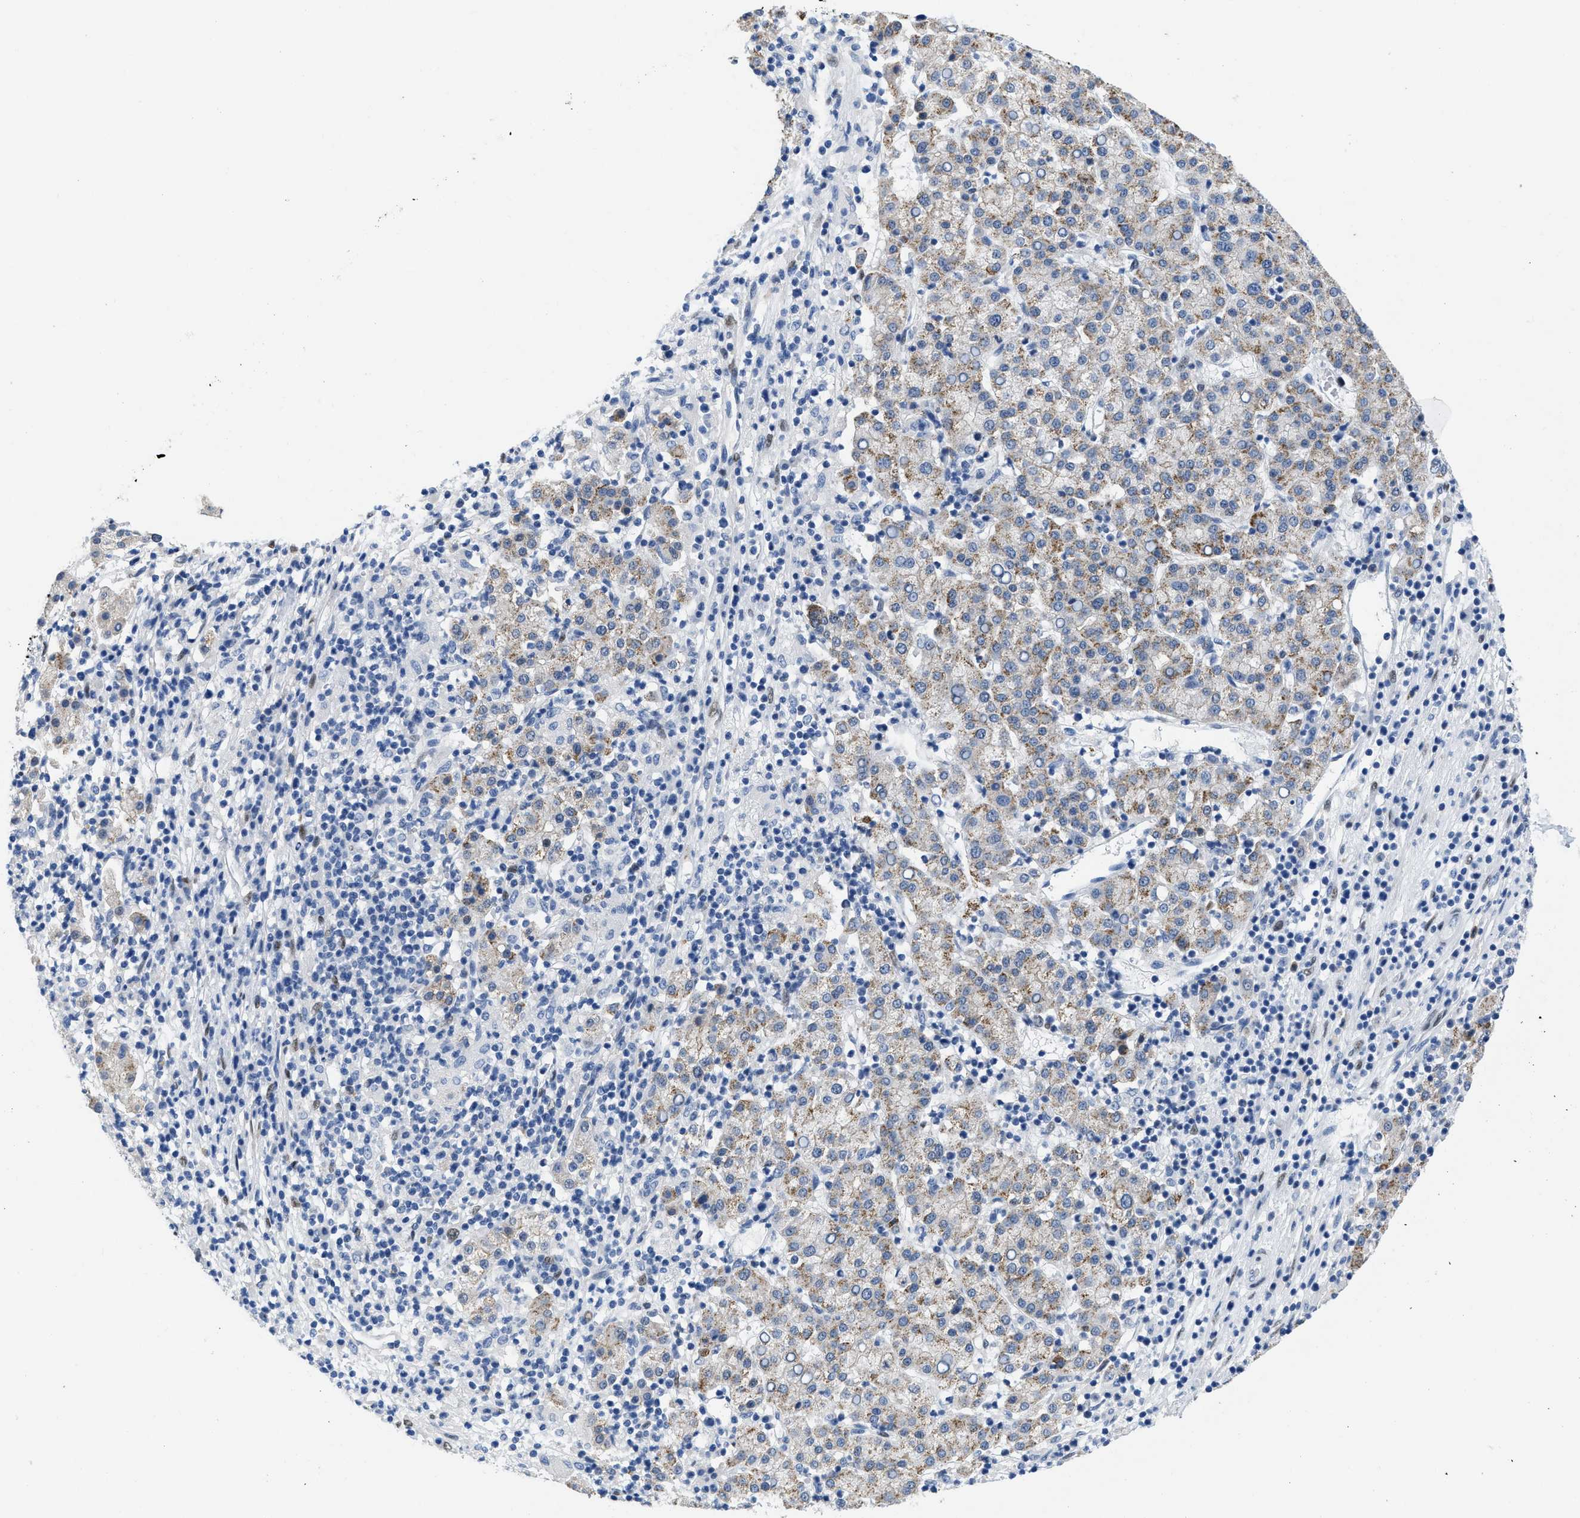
{"staining": {"intensity": "moderate", "quantity": "<25%", "location": "cytoplasmic/membranous"}, "tissue": "liver cancer", "cell_type": "Tumor cells", "image_type": "cancer", "snomed": [{"axis": "morphology", "description": "Carcinoma, Hepatocellular, NOS"}, {"axis": "topography", "description": "Liver"}], "caption": "The micrograph displays immunohistochemical staining of liver cancer. There is moderate cytoplasmic/membranous positivity is identified in approximately <25% of tumor cells.", "gene": "NFIX", "patient": {"sex": "female", "age": 58}}